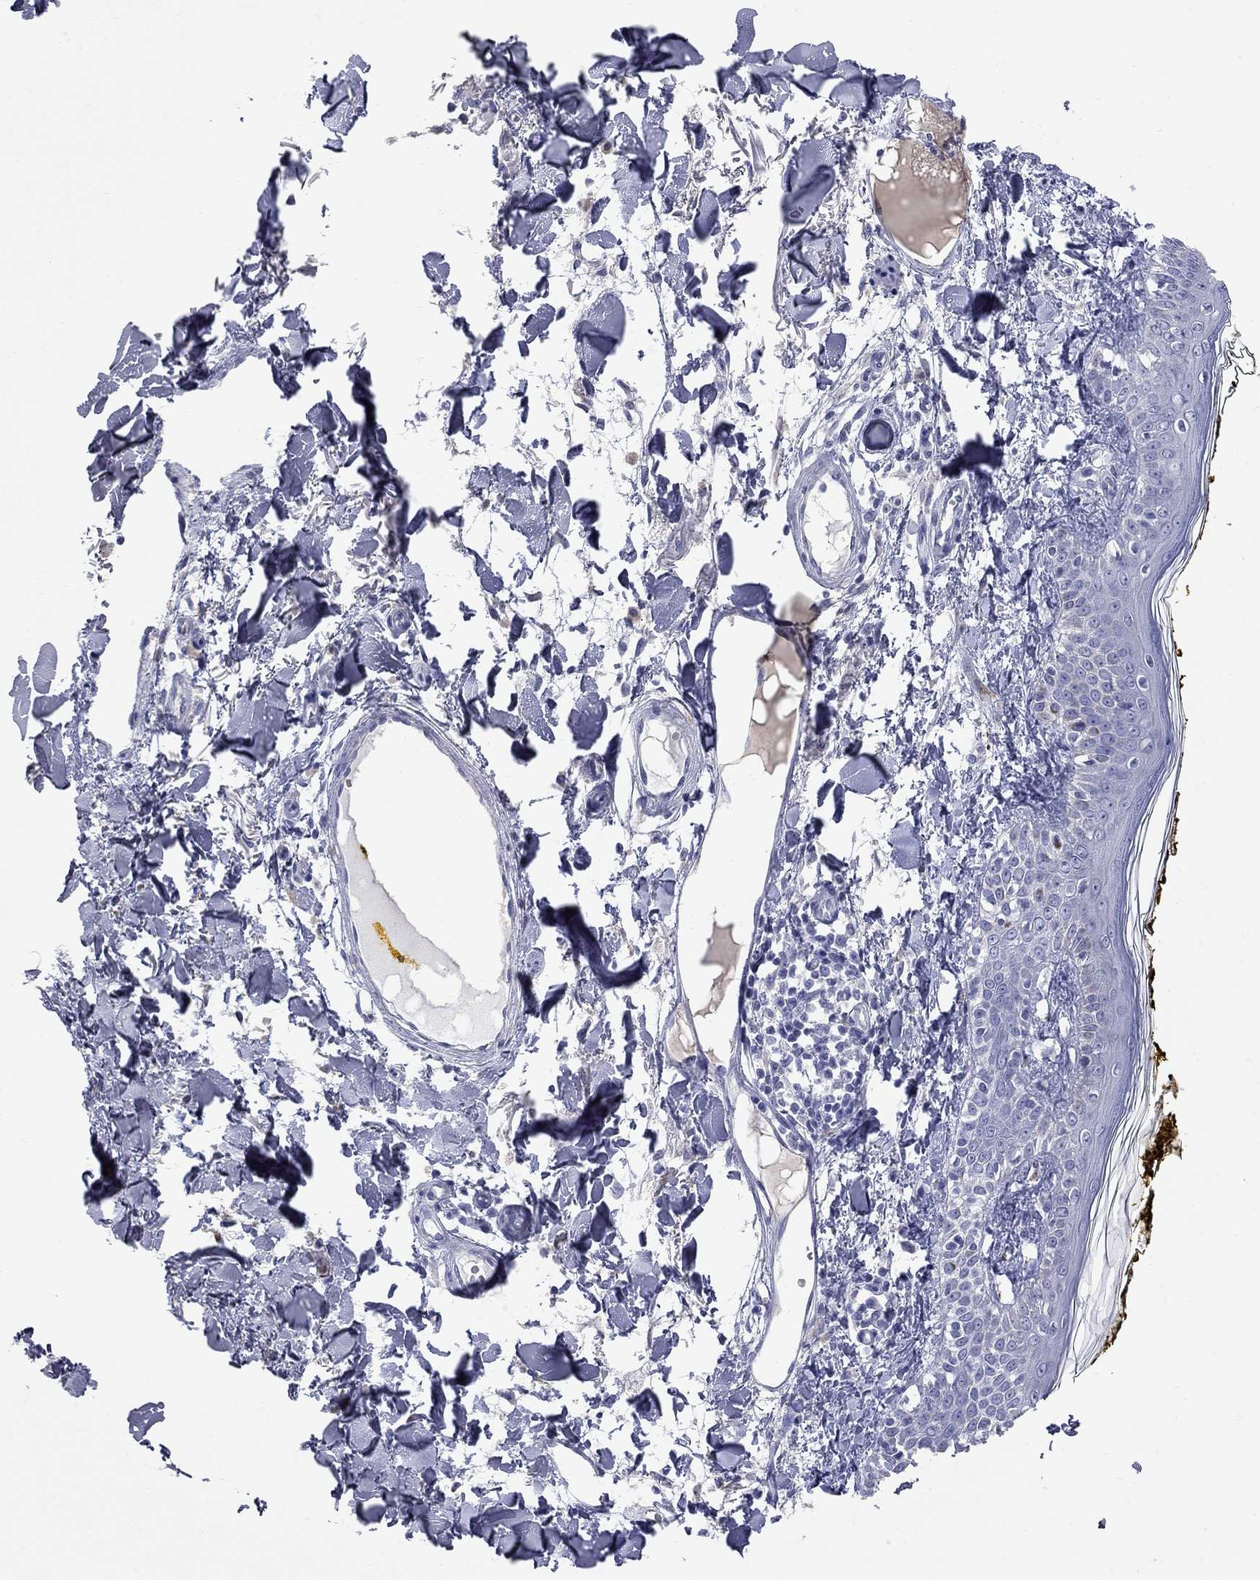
{"staining": {"intensity": "negative", "quantity": "none", "location": "none"}, "tissue": "skin", "cell_type": "Fibroblasts", "image_type": "normal", "snomed": [{"axis": "morphology", "description": "Normal tissue, NOS"}, {"axis": "topography", "description": "Skin"}], "caption": "DAB immunohistochemical staining of unremarkable human skin exhibits no significant positivity in fibroblasts.", "gene": "FAM221B", "patient": {"sex": "male", "age": 76}}